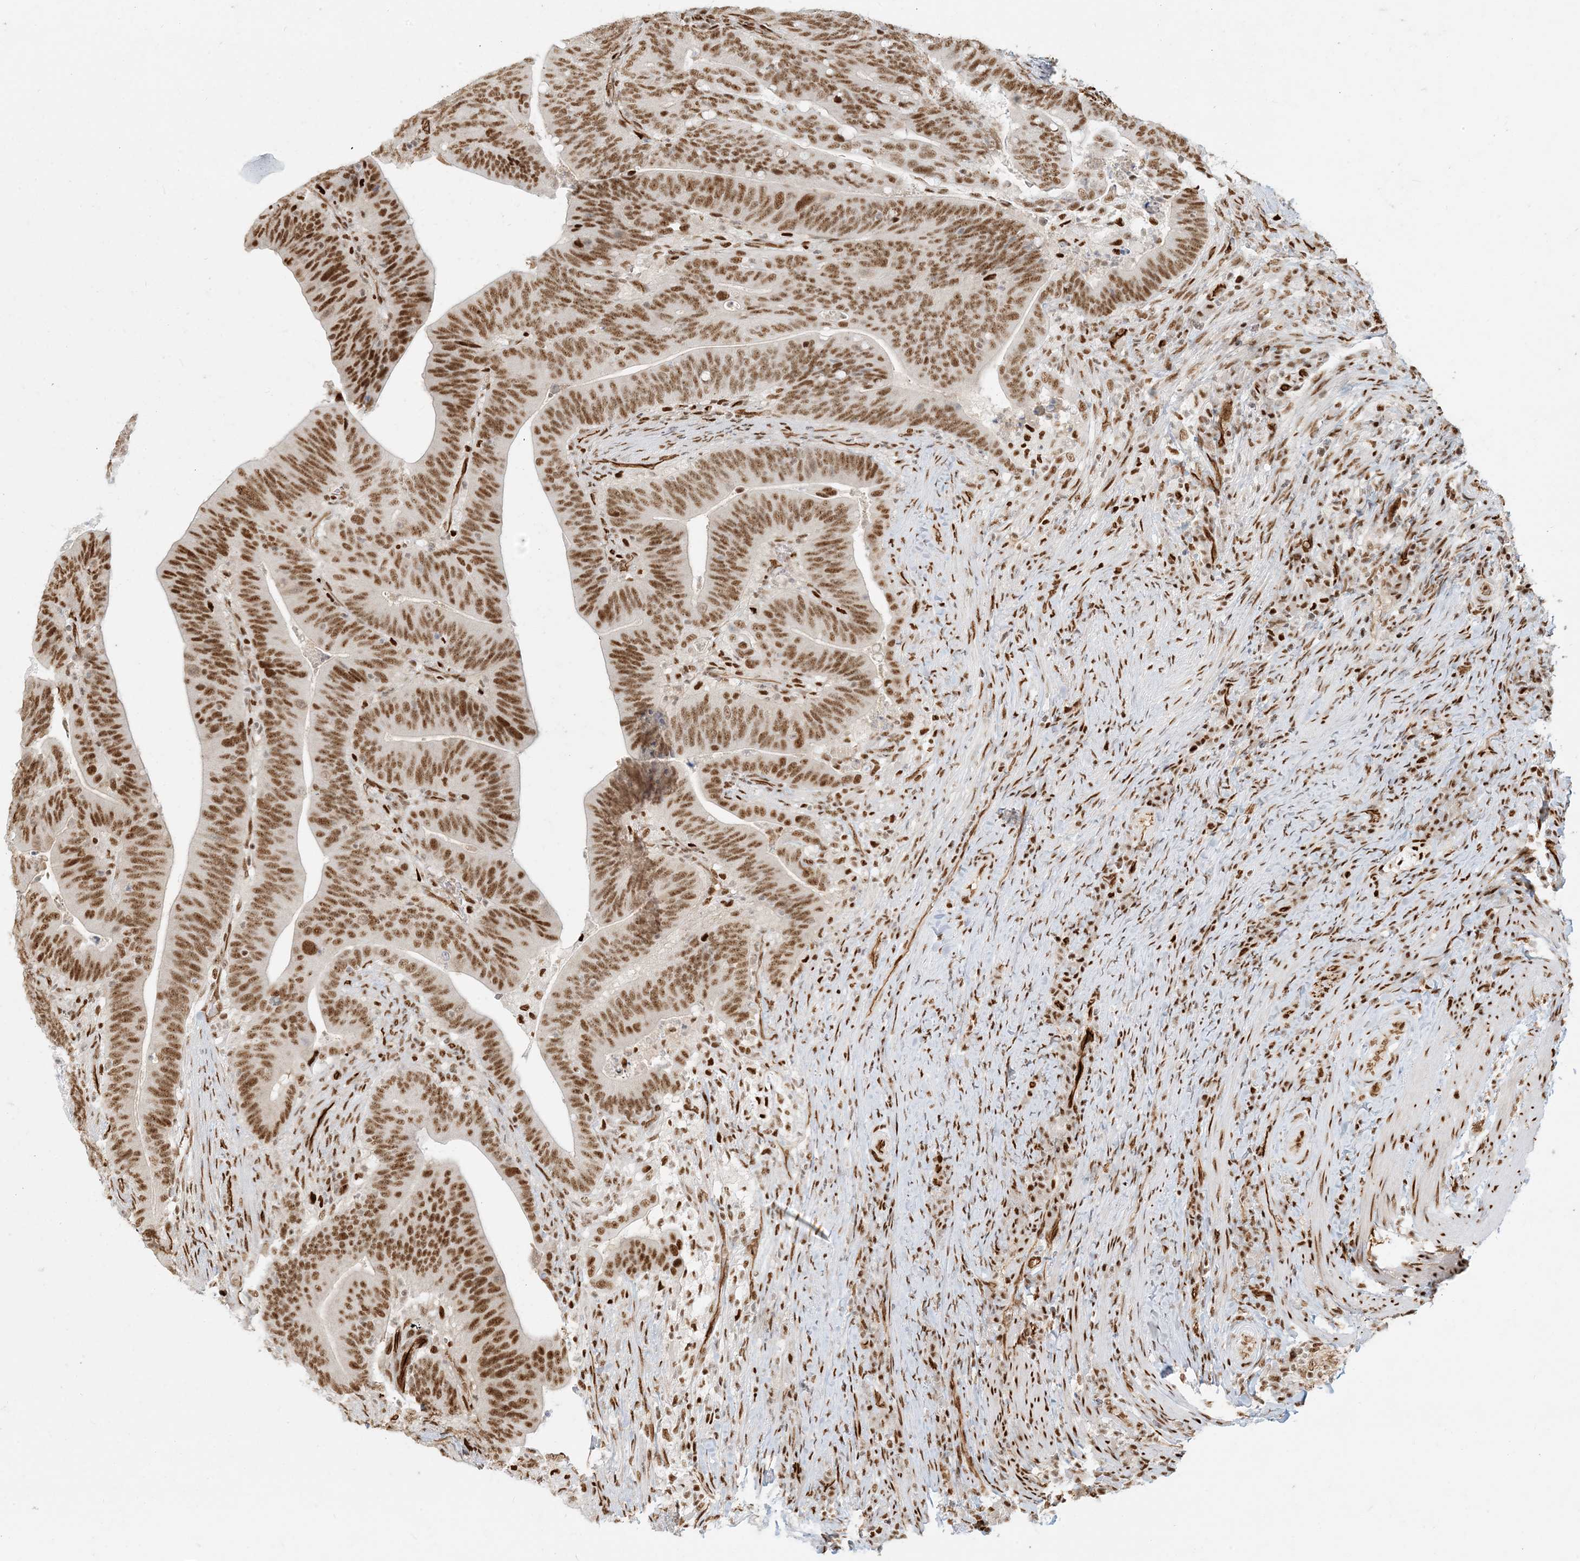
{"staining": {"intensity": "moderate", "quantity": ">75%", "location": "nuclear"}, "tissue": "colorectal cancer", "cell_type": "Tumor cells", "image_type": "cancer", "snomed": [{"axis": "morphology", "description": "Adenocarcinoma, NOS"}, {"axis": "topography", "description": "Colon"}], "caption": "Colorectal adenocarcinoma stained for a protein displays moderate nuclear positivity in tumor cells.", "gene": "CKS2", "patient": {"sex": "female", "age": 66}}